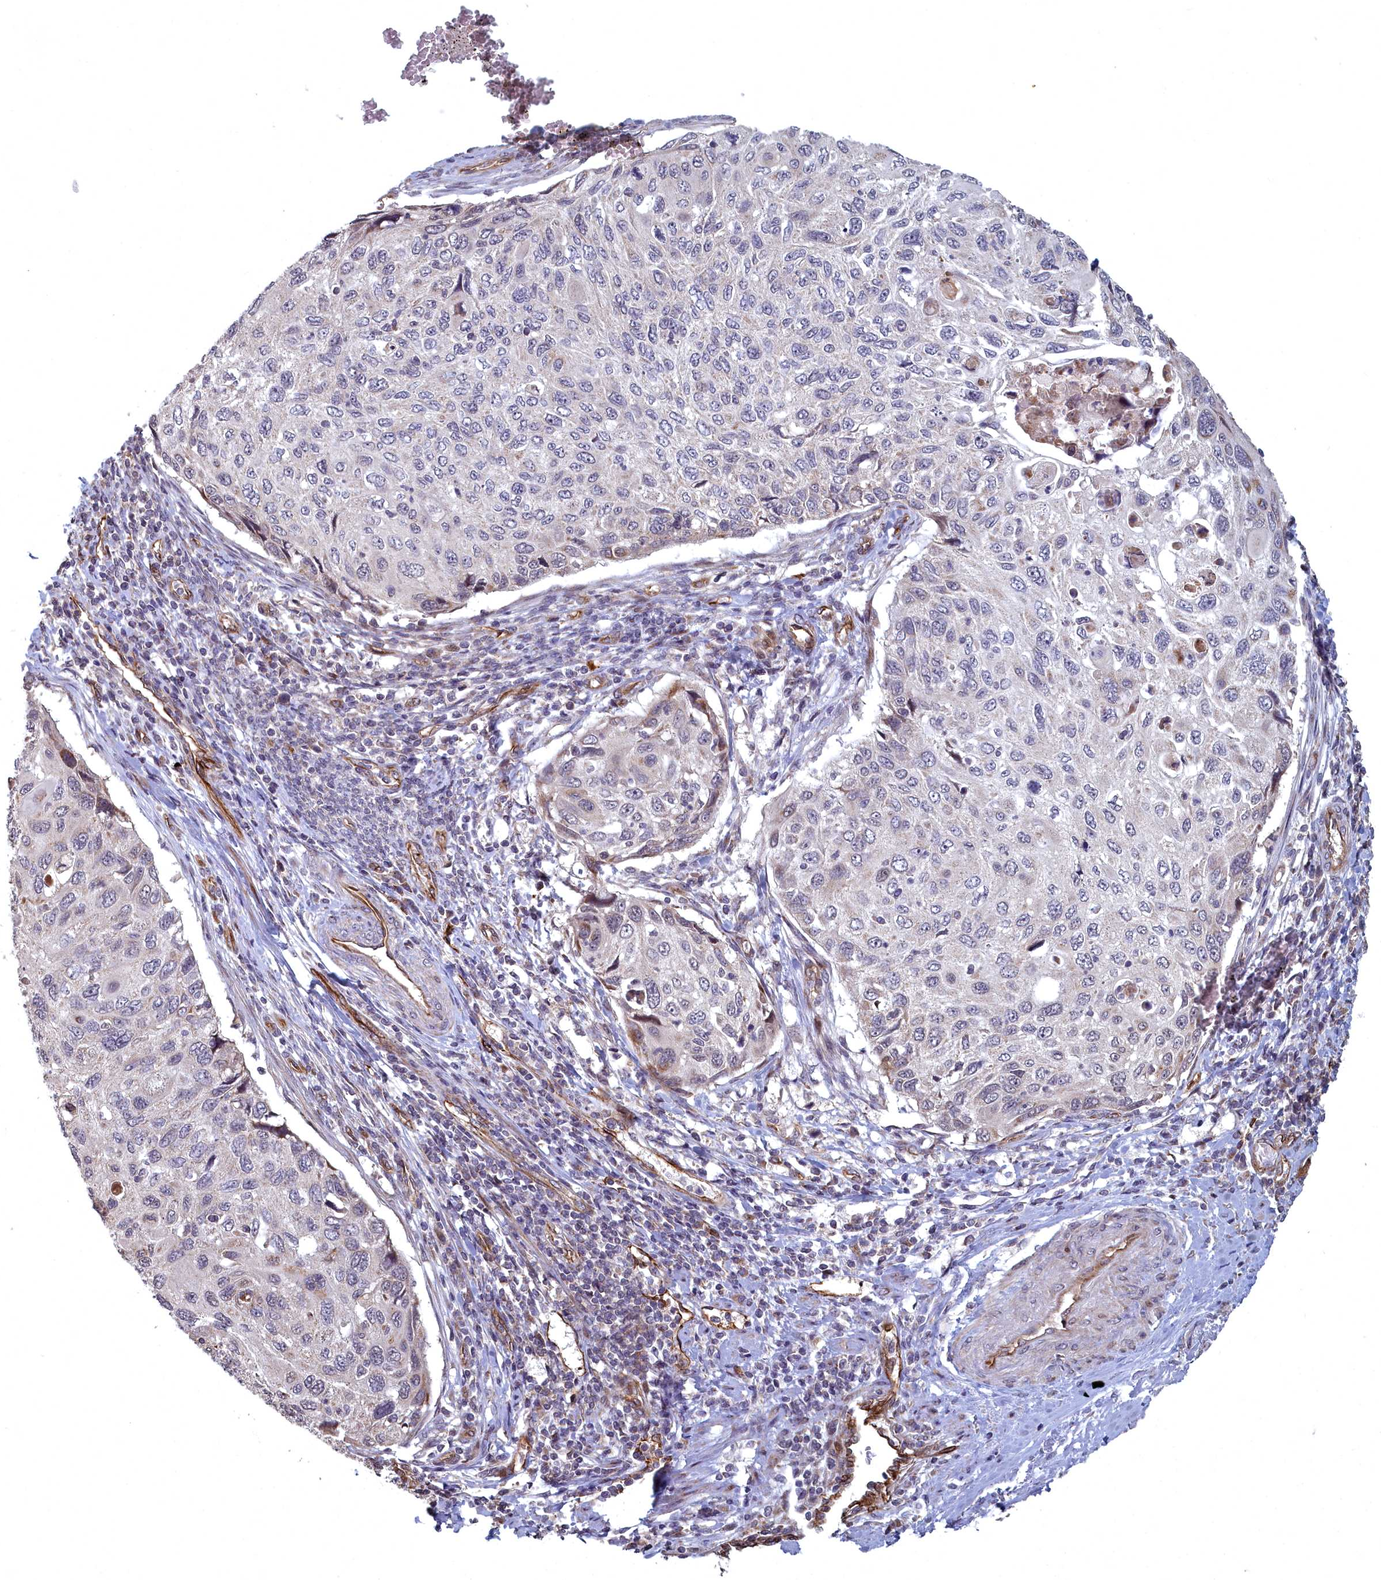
{"staining": {"intensity": "negative", "quantity": "none", "location": "none"}, "tissue": "cervical cancer", "cell_type": "Tumor cells", "image_type": "cancer", "snomed": [{"axis": "morphology", "description": "Squamous cell carcinoma, NOS"}, {"axis": "topography", "description": "Cervix"}], "caption": "High power microscopy histopathology image of an IHC photomicrograph of cervical cancer, revealing no significant expression in tumor cells.", "gene": "TSPYL4", "patient": {"sex": "female", "age": 70}}